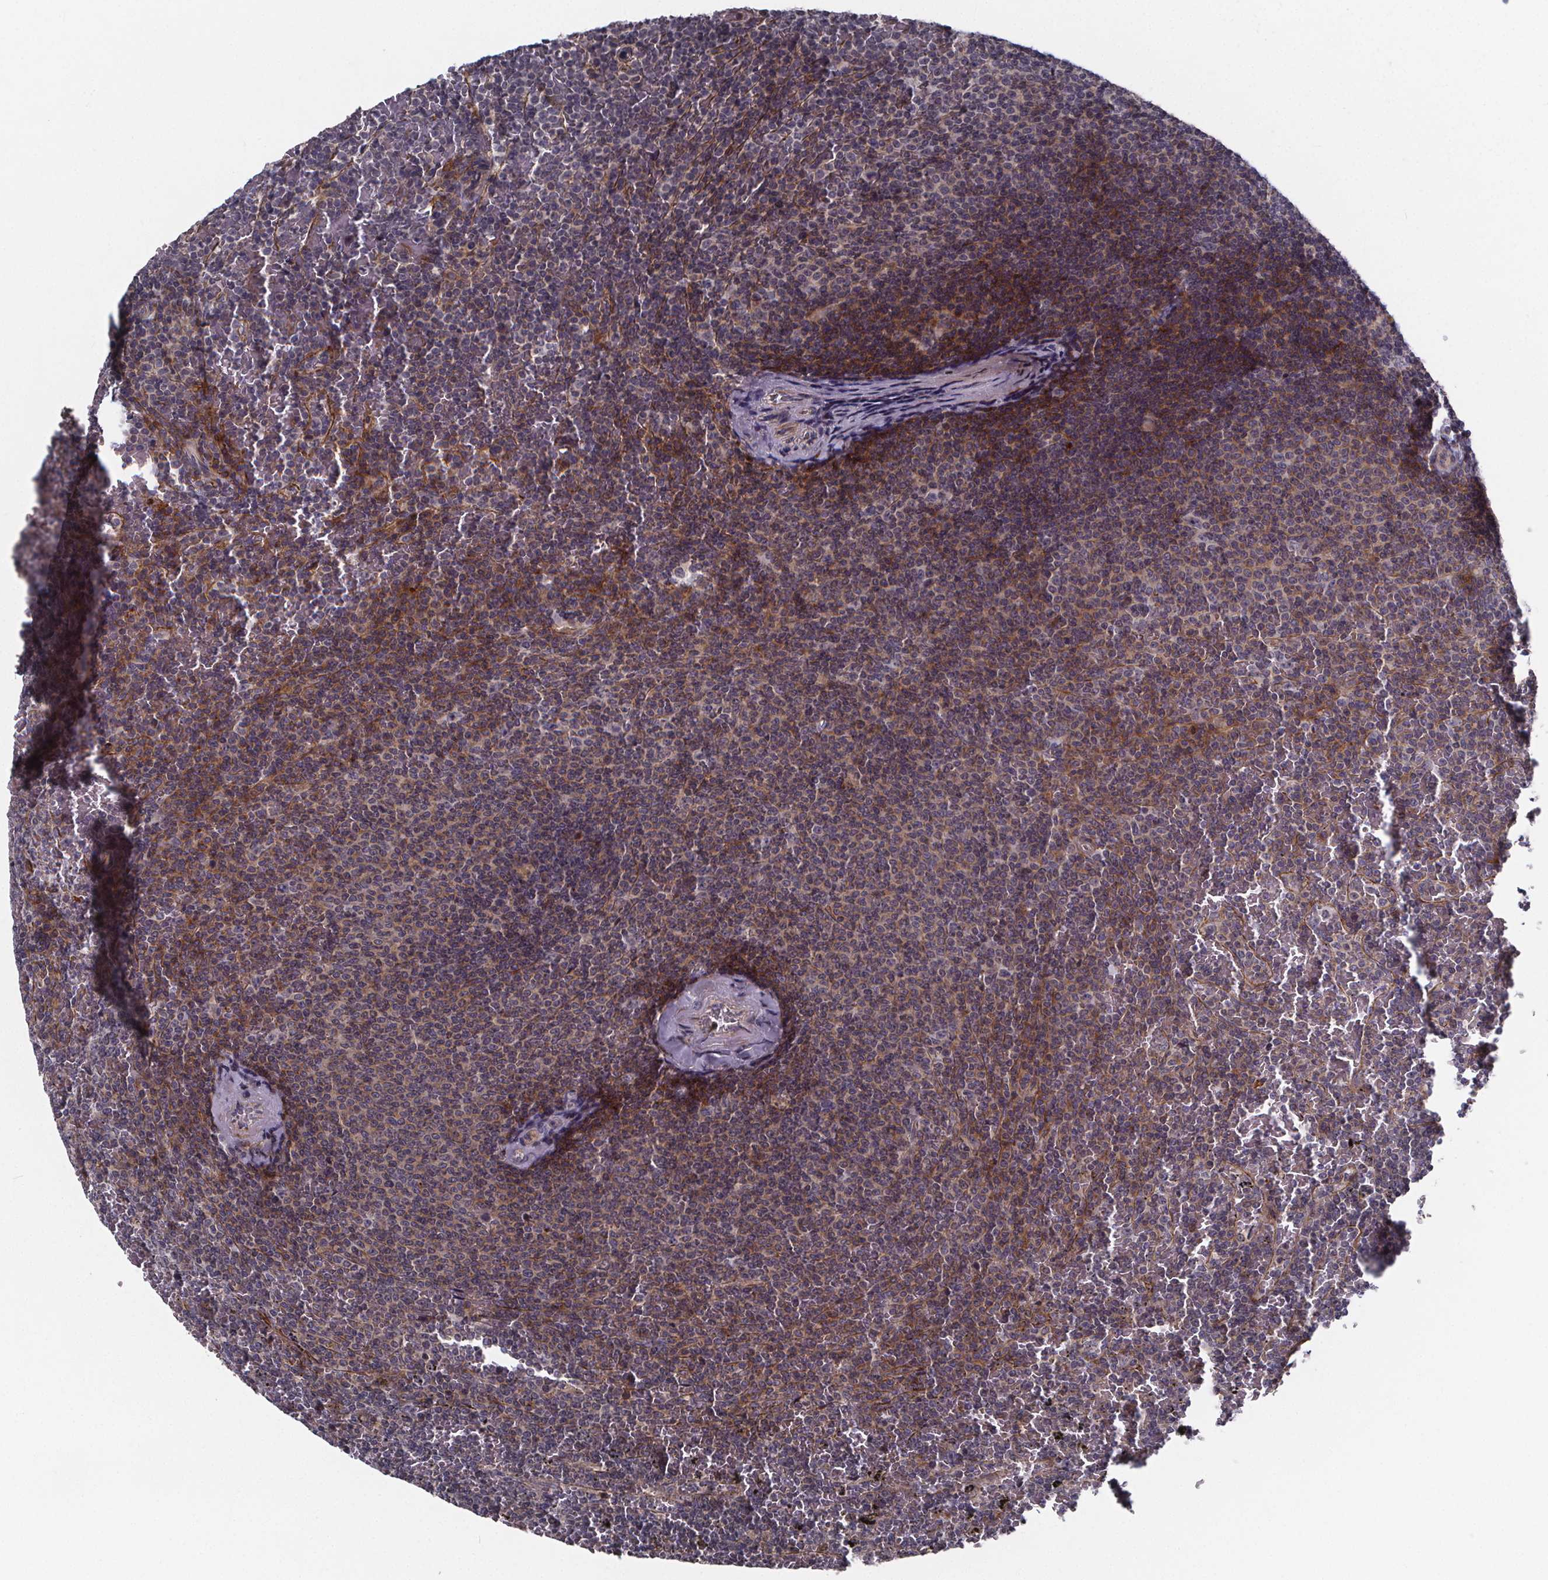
{"staining": {"intensity": "moderate", "quantity": "<25%", "location": "cytoplasmic/membranous"}, "tissue": "lymphoma", "cell_type": "Tumor cells", "image_type": "cancer", "snomed": [{"axis": "morphology", "description": "Malignant lymphoma, non-Hodgkin's type, Low grade"}, {"axis": "topography", "description": "Spleen"}], "caption": "Protein expression analysis of human lymphoma reveals moderate cytoplasmic/membranous staining in approximately <25% of tumor cells.", "gene": "FBXW2", "patient": {"sex": "female", "age": 77}}